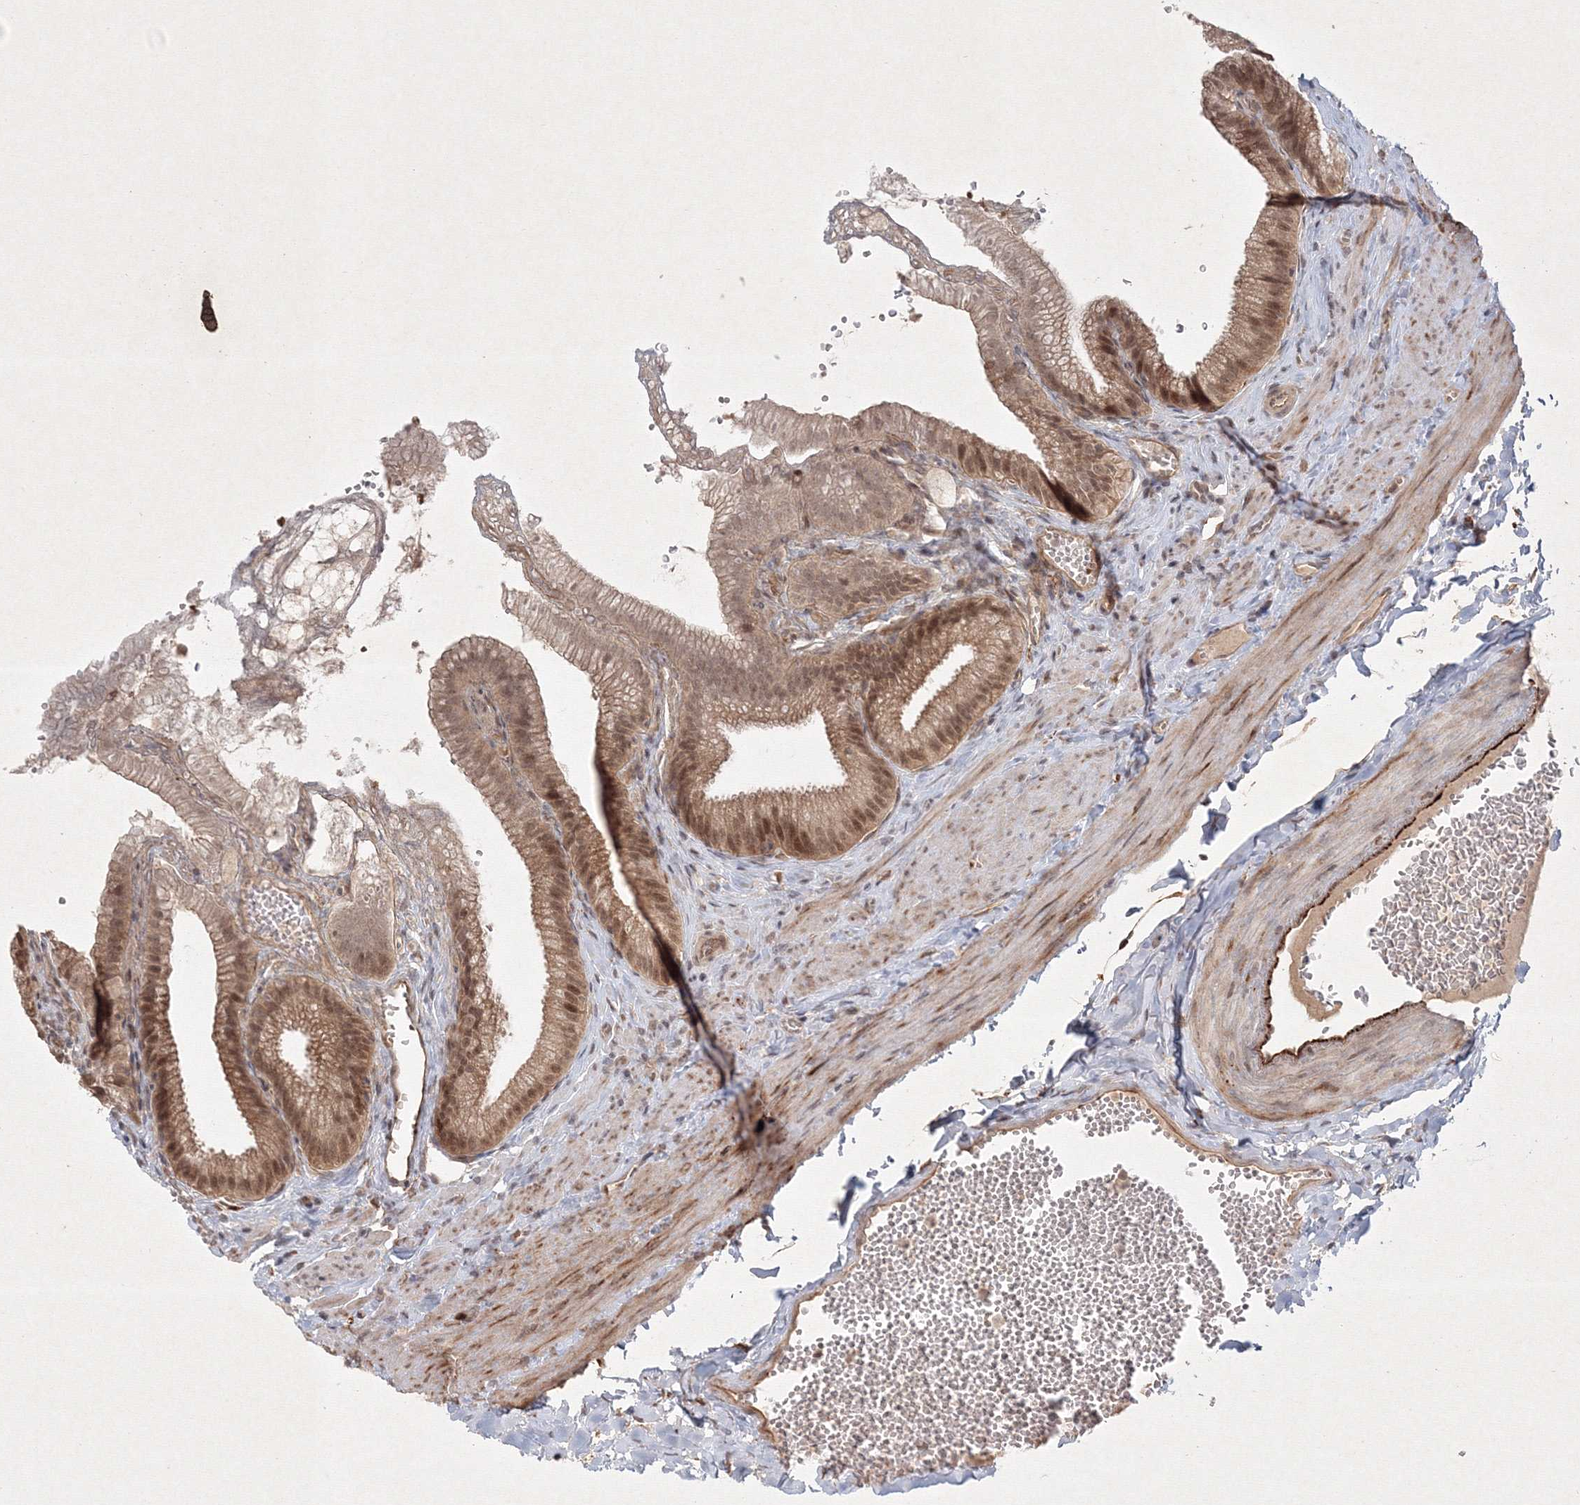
{"staining": {"intensity": "moderate", "quantity": ">75%", "location": "cytoplasmic/membranous,nuclear"}, "tissue": "gallbladder", "cell_type": "Glandular cells", "image_type": "normal", "snomed": [{"axis": "morphology", "description": "Normal tissue, NOS"}, {"axis": "topography", "description": "Gallbladder"}], "caption": "Protein analysis of benign gallbladder shows moderate cytoplasmic/membranous,nuclear expression in approximately >75% of glandular cells. The protein of interest is stained brown, and the nuclei are stained in blue (DAB IHC with brightfield microscopy, high magnification).", "gene": "KIF20A", "patient": {"sex": "male", "age": 38}}